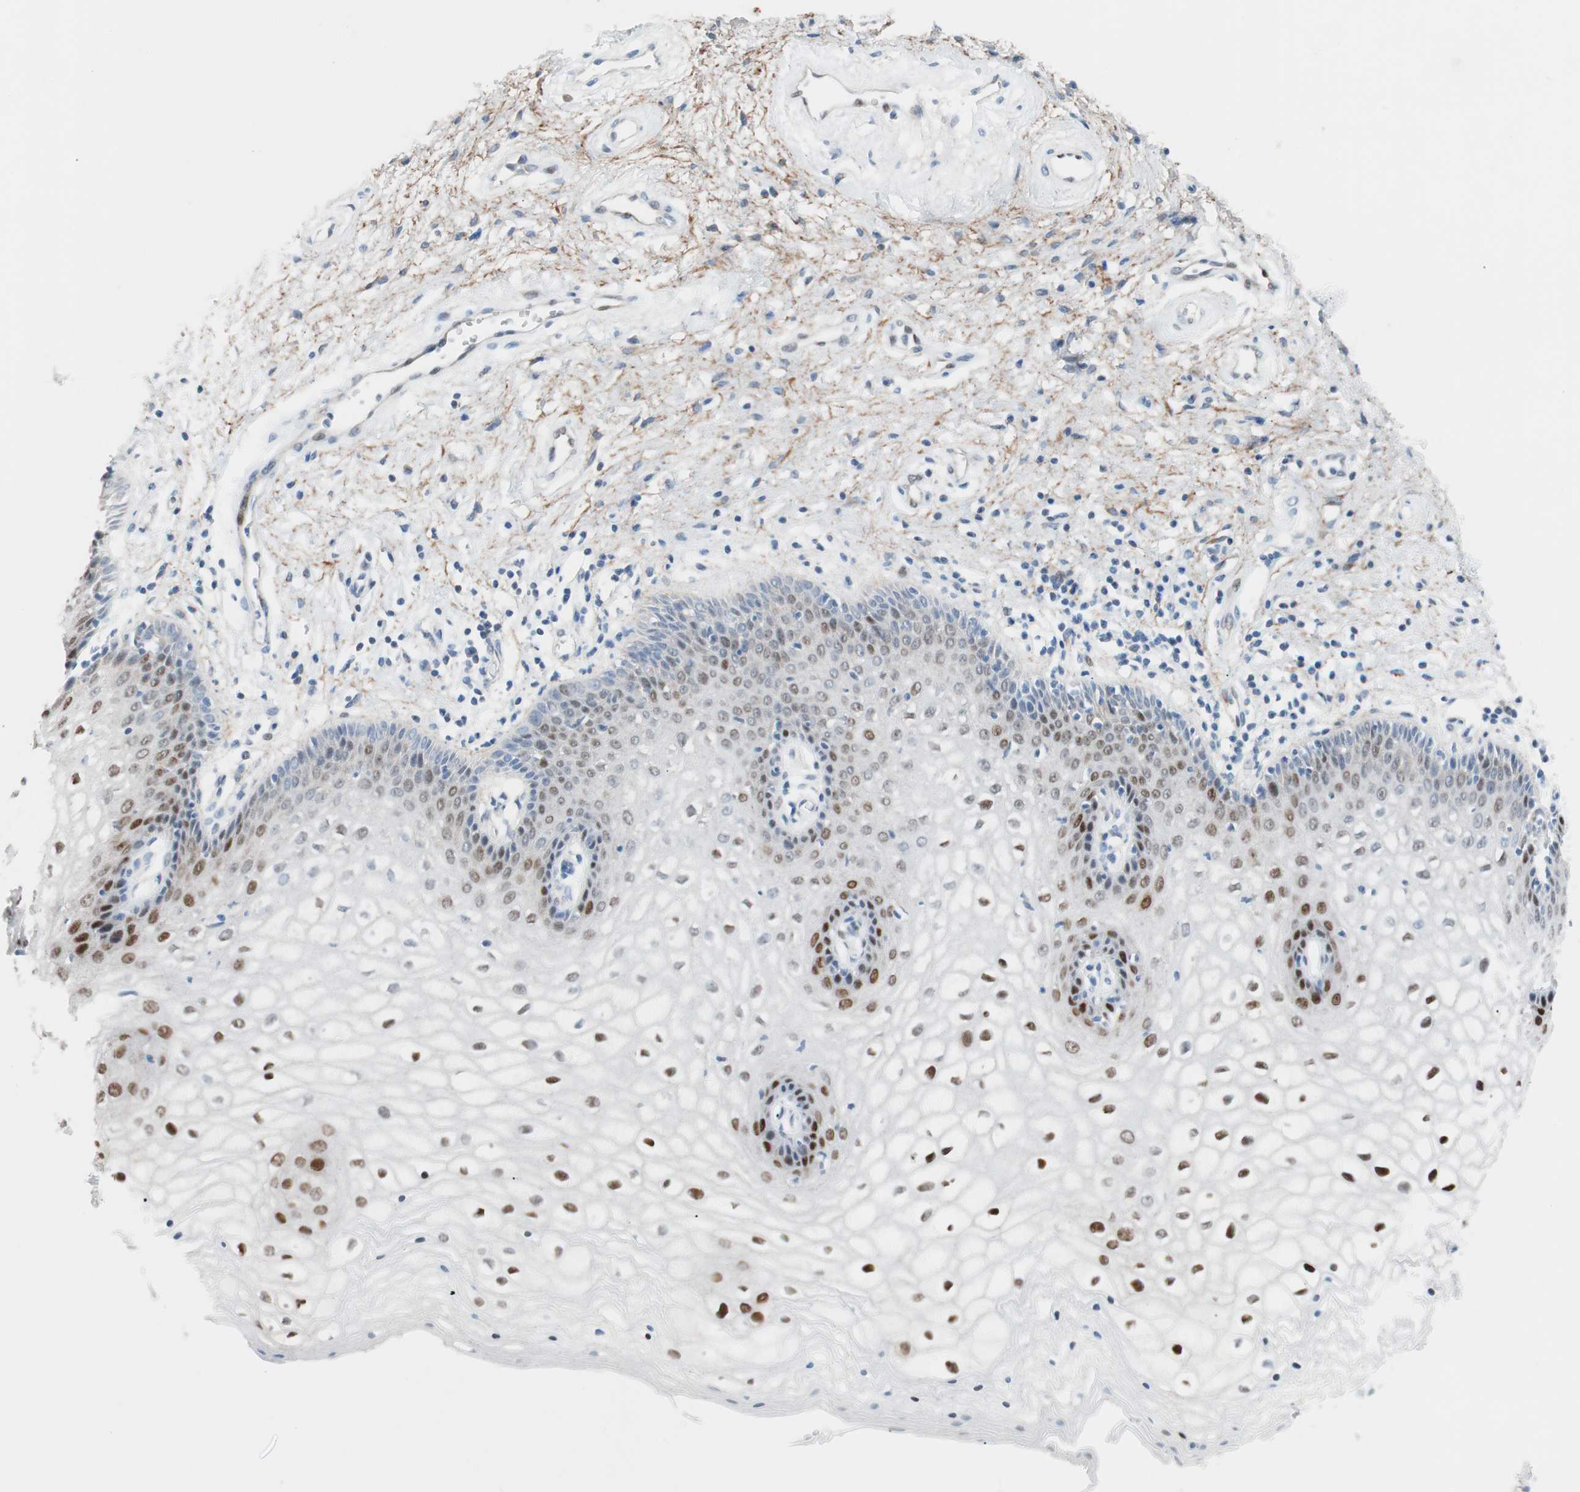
{"staining": {"intensity": "strong", "quantity": "25%-75%", "location": "nuclear"}, "tissue": "vagina", "cell_type": "Squamous epithelial cells", "image_type": "normal", "snomed": [{"axis": "morphology", "description": "Normal tissue, NOS"}, {"axis": "topography", "description": "Vagina"}], "caption": "Vagina stained for a protein (brown) demonstrates strong nuclear positive positivity in approximately 25%-75% of squamous epithelial cells.", "gene": "FOSL1", "patient": {"sex": "female", "age": 34}}